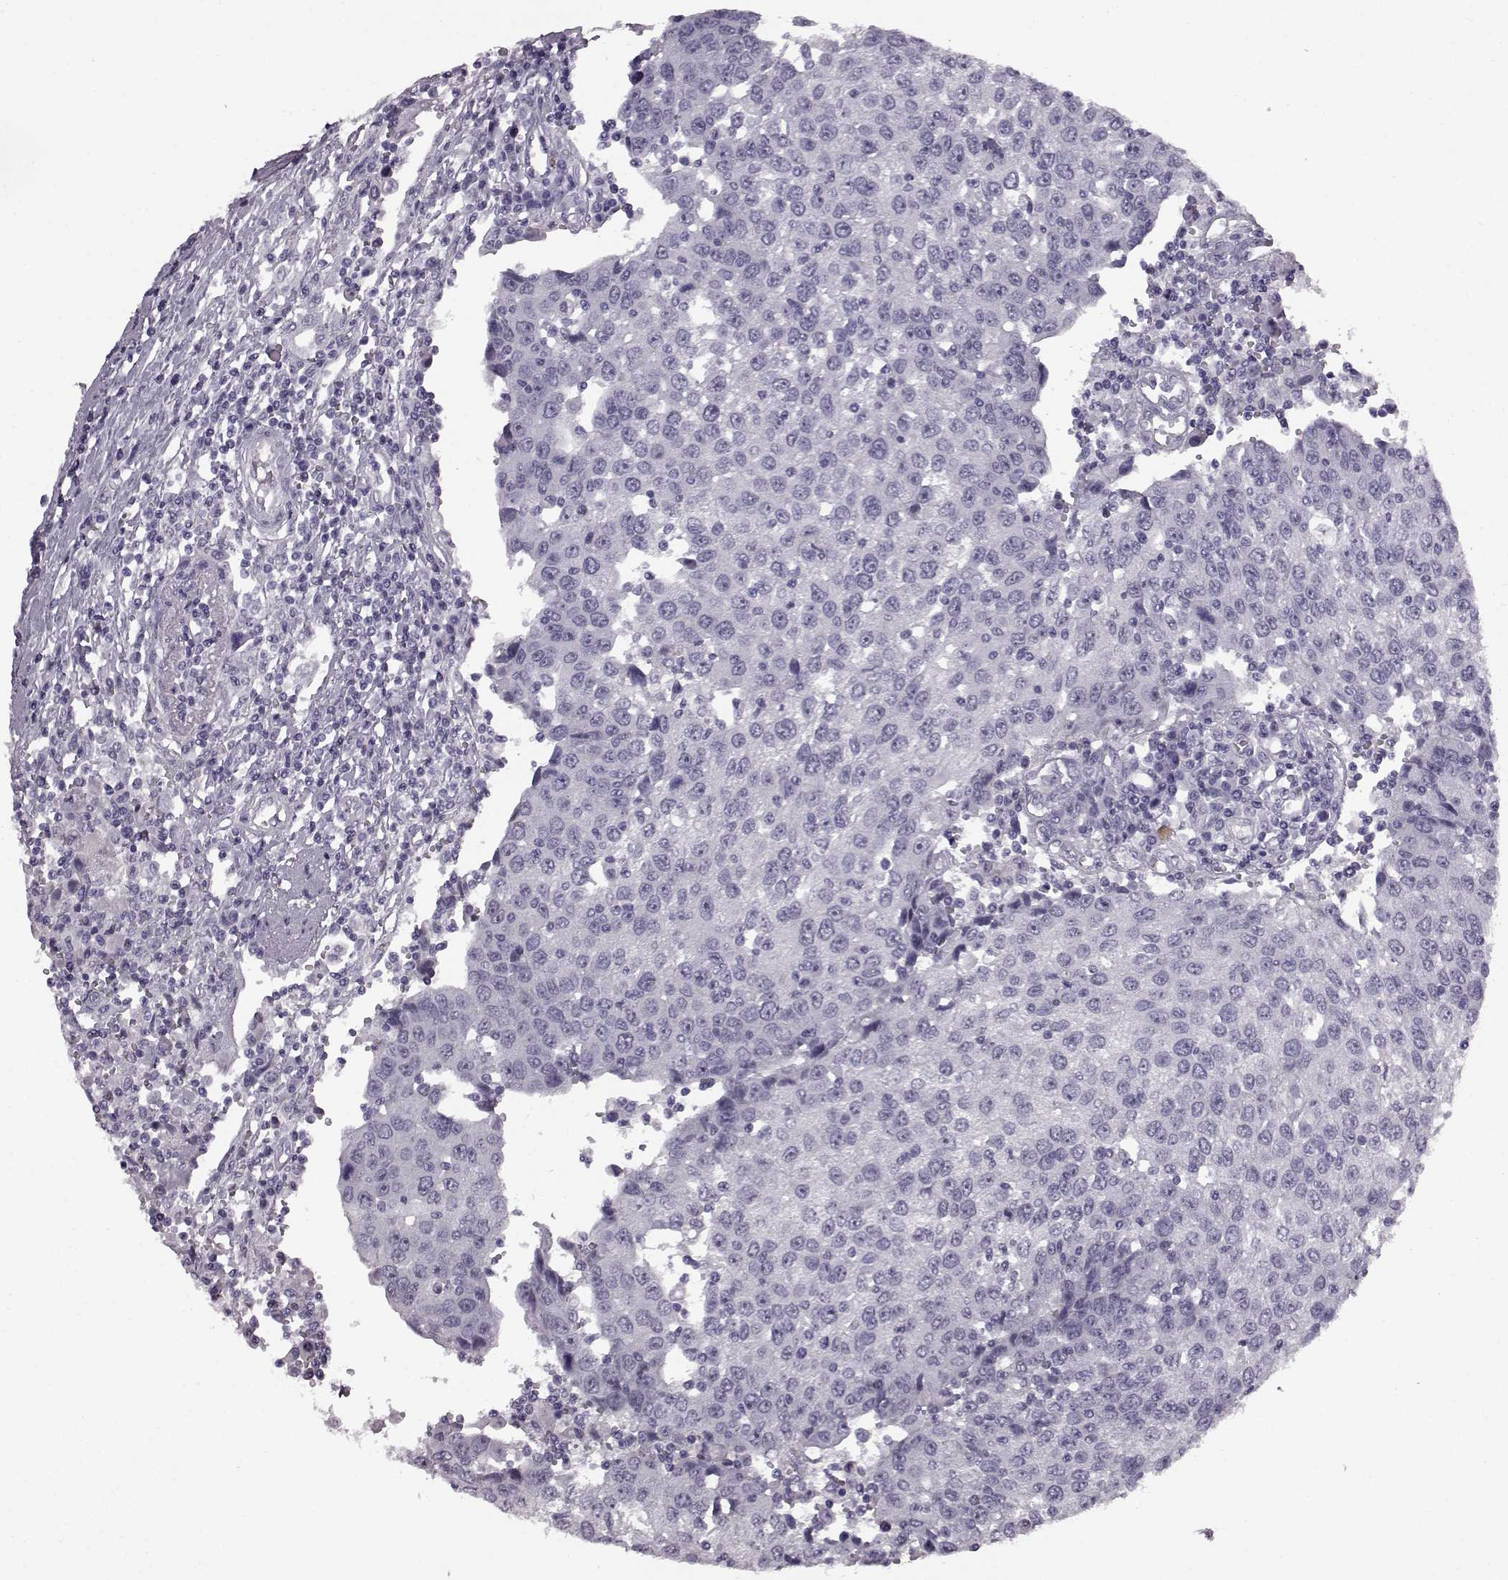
{"staining": {"intensity": "negative", "quantity": "none", "location": "none"}, "tissue": "urothelial cancer", "cell_type": "Tumor cells", "image_type": "cancer", "snomed": [{"axis": "morphology", "description": "Urothelial carcinoma, High grade"}, {"axis": "topography", "description": "Urinary bladder"}], "caption": "A photomicrograph of human high-grade urothelial carcinoma is negative for staining in tumor cells.", "gene": "PRPH2", "patient": {"sex": "female", "age": 85}}